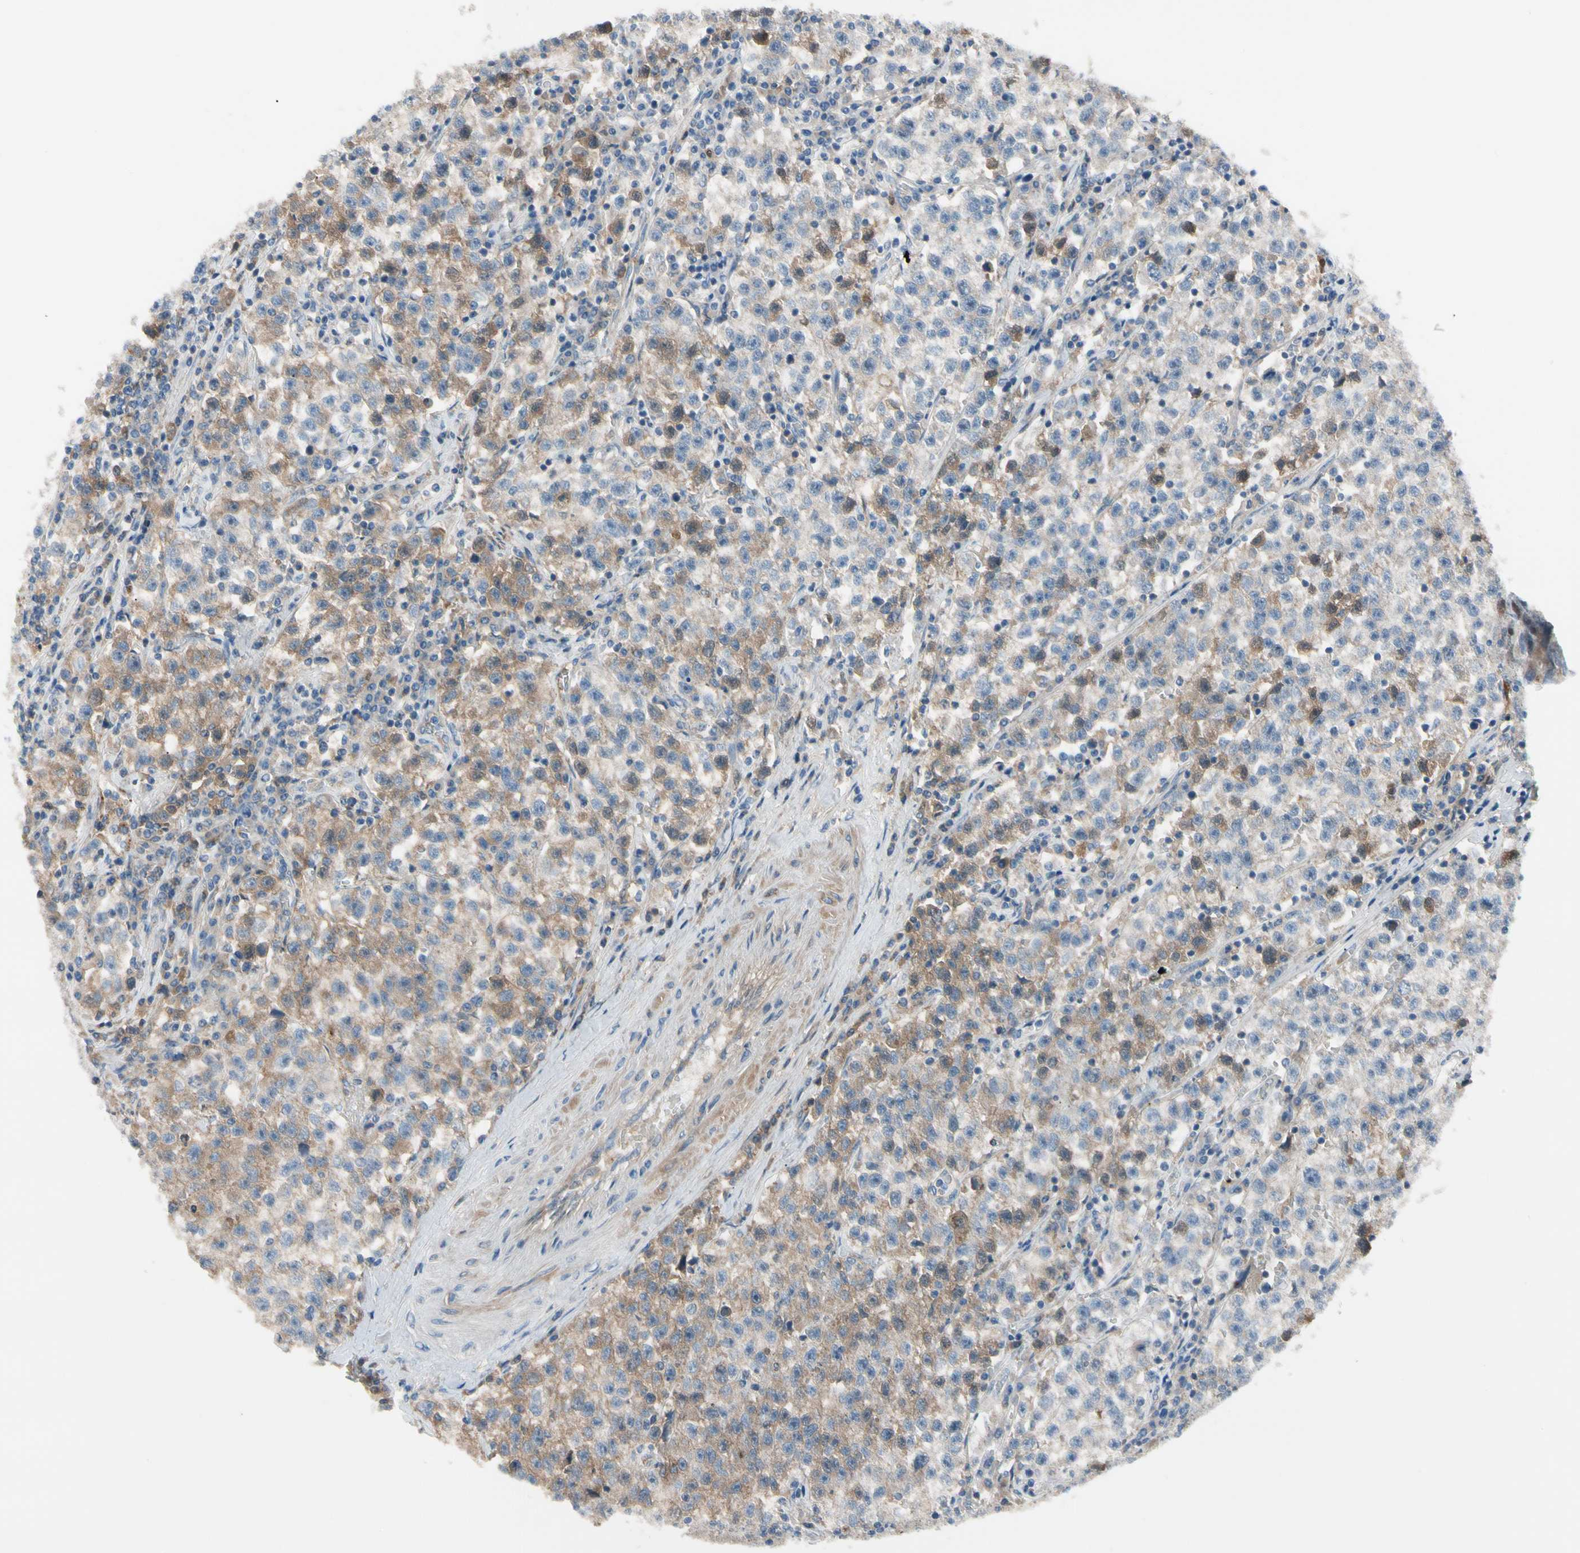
{"staining": {"intensity": "moderate", "quantity": "<25%", "location": "cytoplasmic/membranous"}, "tissue": "testis cancer", "cell_type": "Tumor cells", "image_type": "cancer", "snomed": [{"axis": "morphology", "description": "Seminoma, NOS"}, {"axis": "topography", "description": "Testis"}], "caption": "Protein expression analysis of testis seminoma displays moderate cytoplasmic/membranous expression in about <25% of tumor cells. (DAB (3,3'-diaminobenzidine) = brown stain, brightfield microscopy at high magnification).", "gene": "HJURP", "patient": {"sex": "male", "age": 22}}